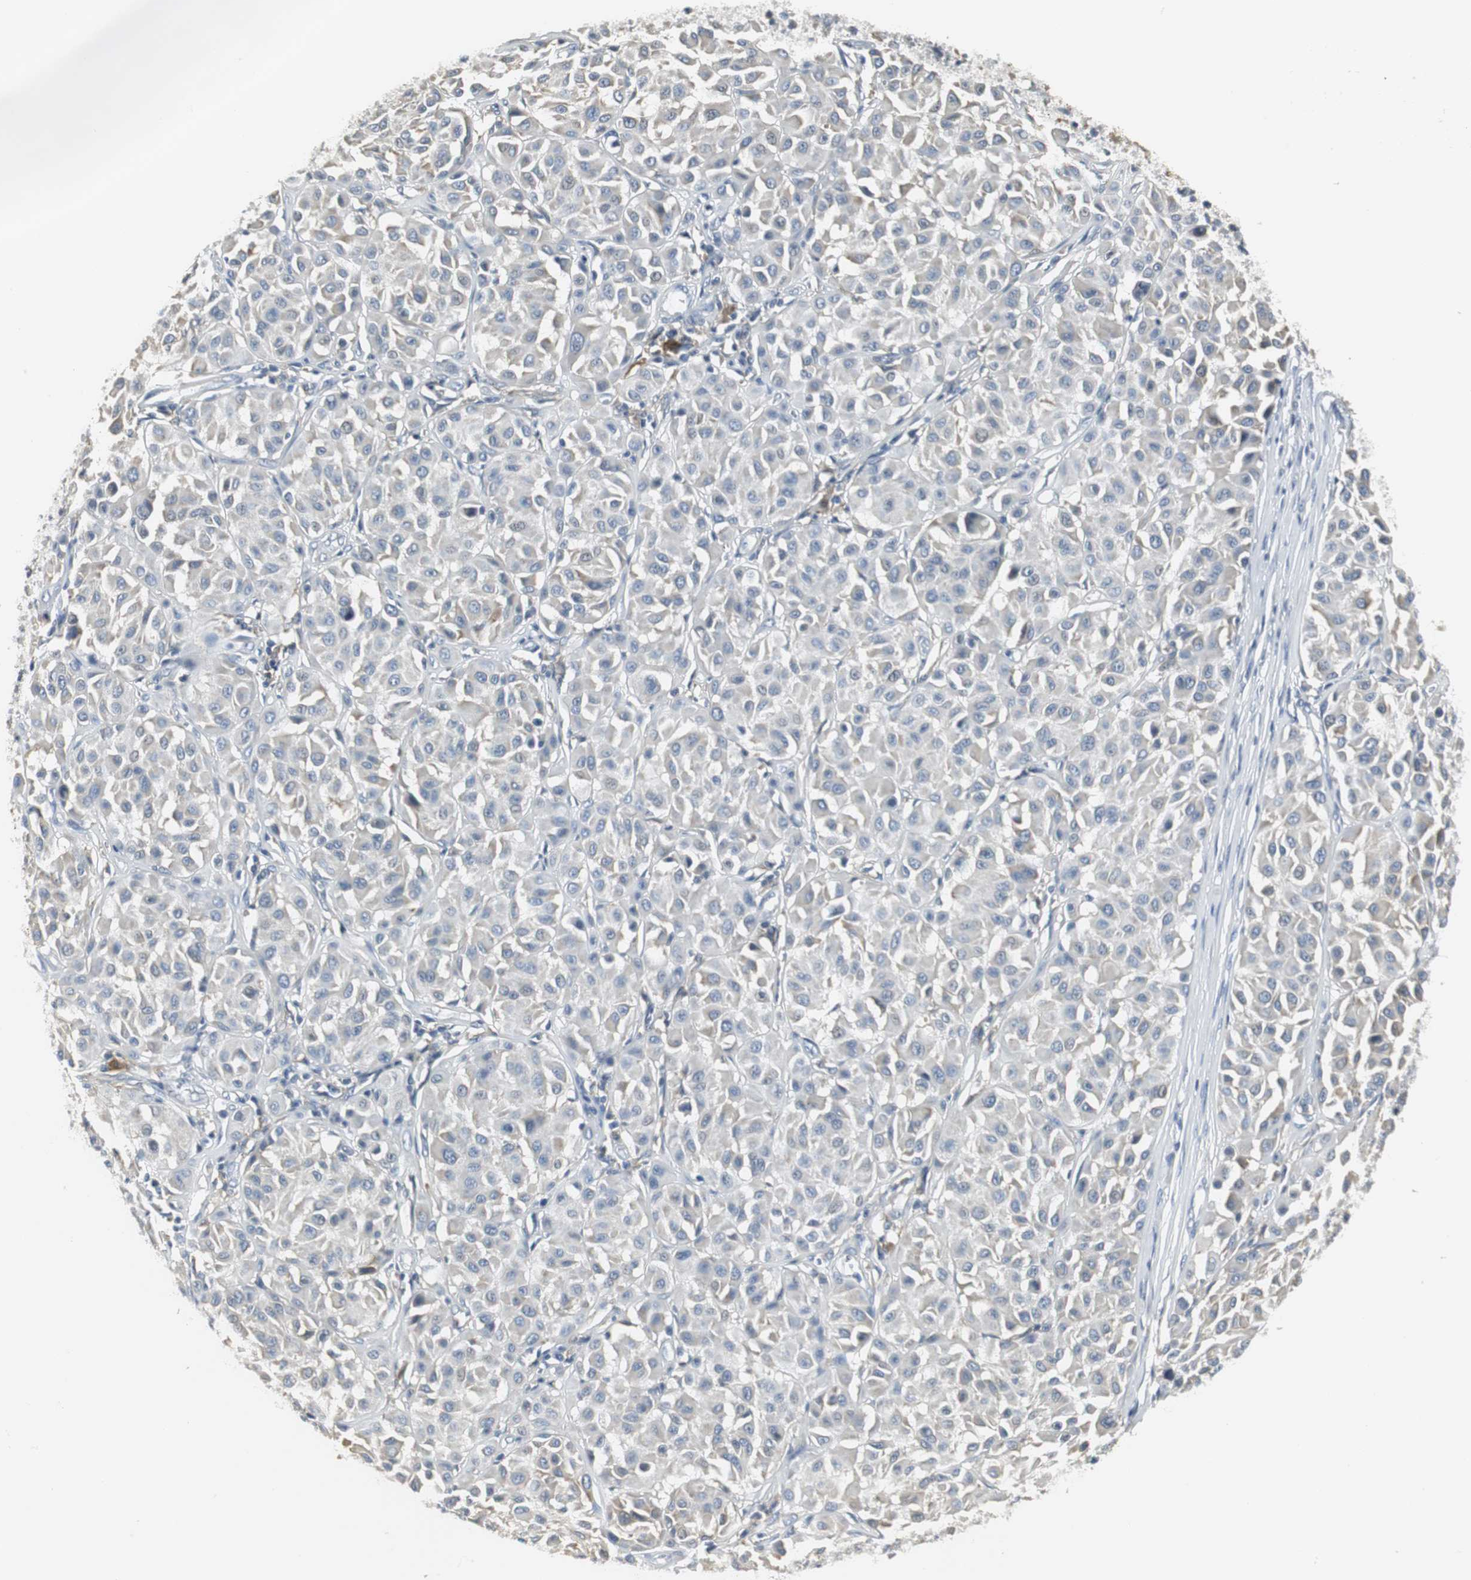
{"staining": {"intensity": "weak", "quantity": "25%-75%", "location": "cytoplasmic/membranous"}, "tissue": "melanoma", "cell_type": "Tumor cells", "image_type": "cancer", "snomed": [{"axis": "morphology", "description": "Malignant melanoma, Metastatic site"}, {"axis": "topography", "description": "Soft tissue"}], "caption": "DAB immunohistochemical staining of human melanoma demonstrates weak cytoplasmic/membranous protein positivity in about 25%-75% of tumor cells.", "gene": "SLC2A5", "patient": {"sex": "male", "age": 41}}